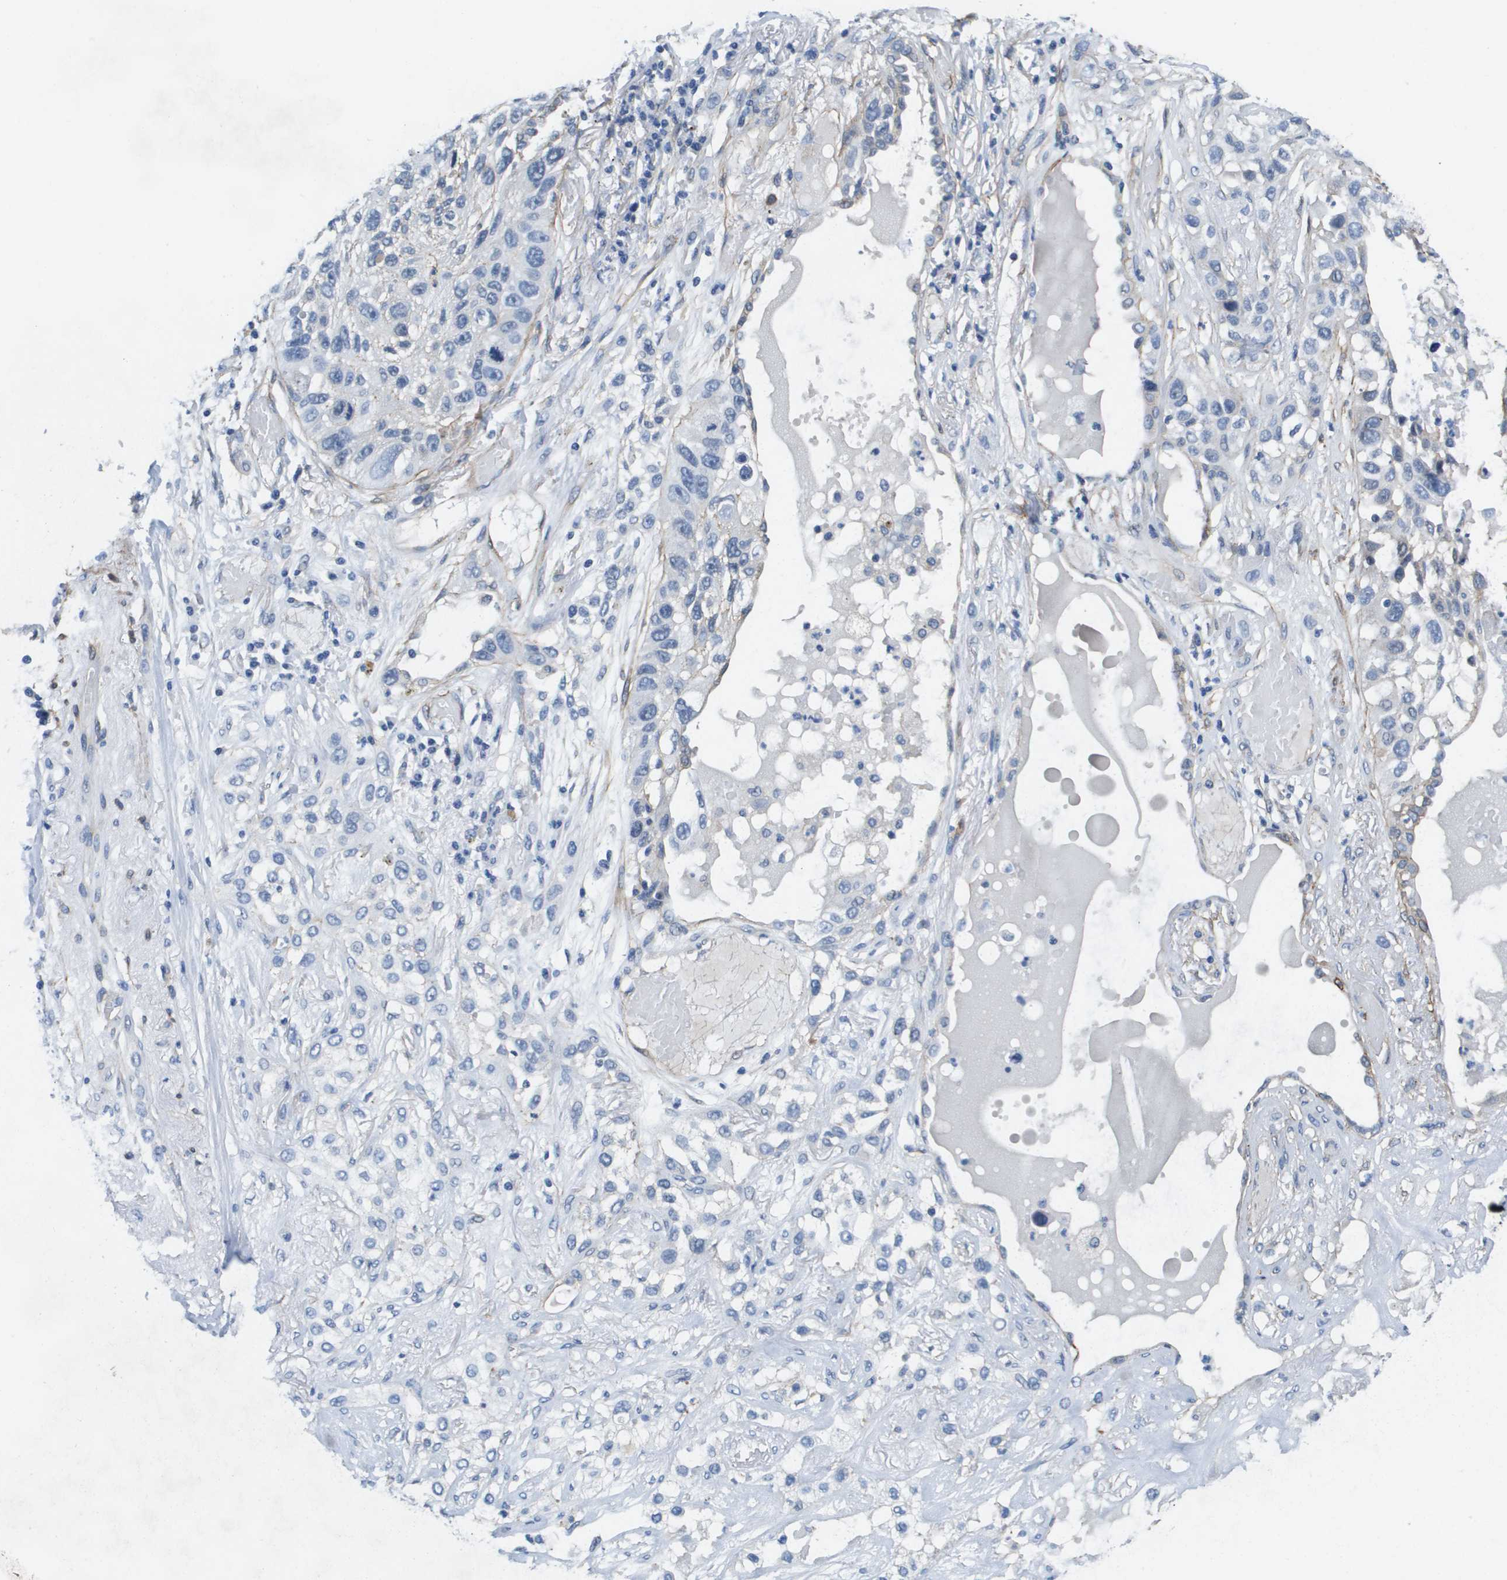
{"staining": {"intensity": "negative", "quantity": "none", "location": "none"}, "tissue": "lung cancer", "cell_type": "Tumor cells", "image_type": "cancer", "snomed": [{"axis": "morphology", "description": "Squamous cell carcinoma, NOS"}, {"axis": "topography", "description": "Lung"}], "caption": "DAB (3,3'-diaminobenzidine) immunohistochemical staining of human lung cancer (squamous cell carcinoma) demonstrates no significant staining in tumor cells.", "gene": "LPP", "patient": {"sex": "male", "age": 71}}